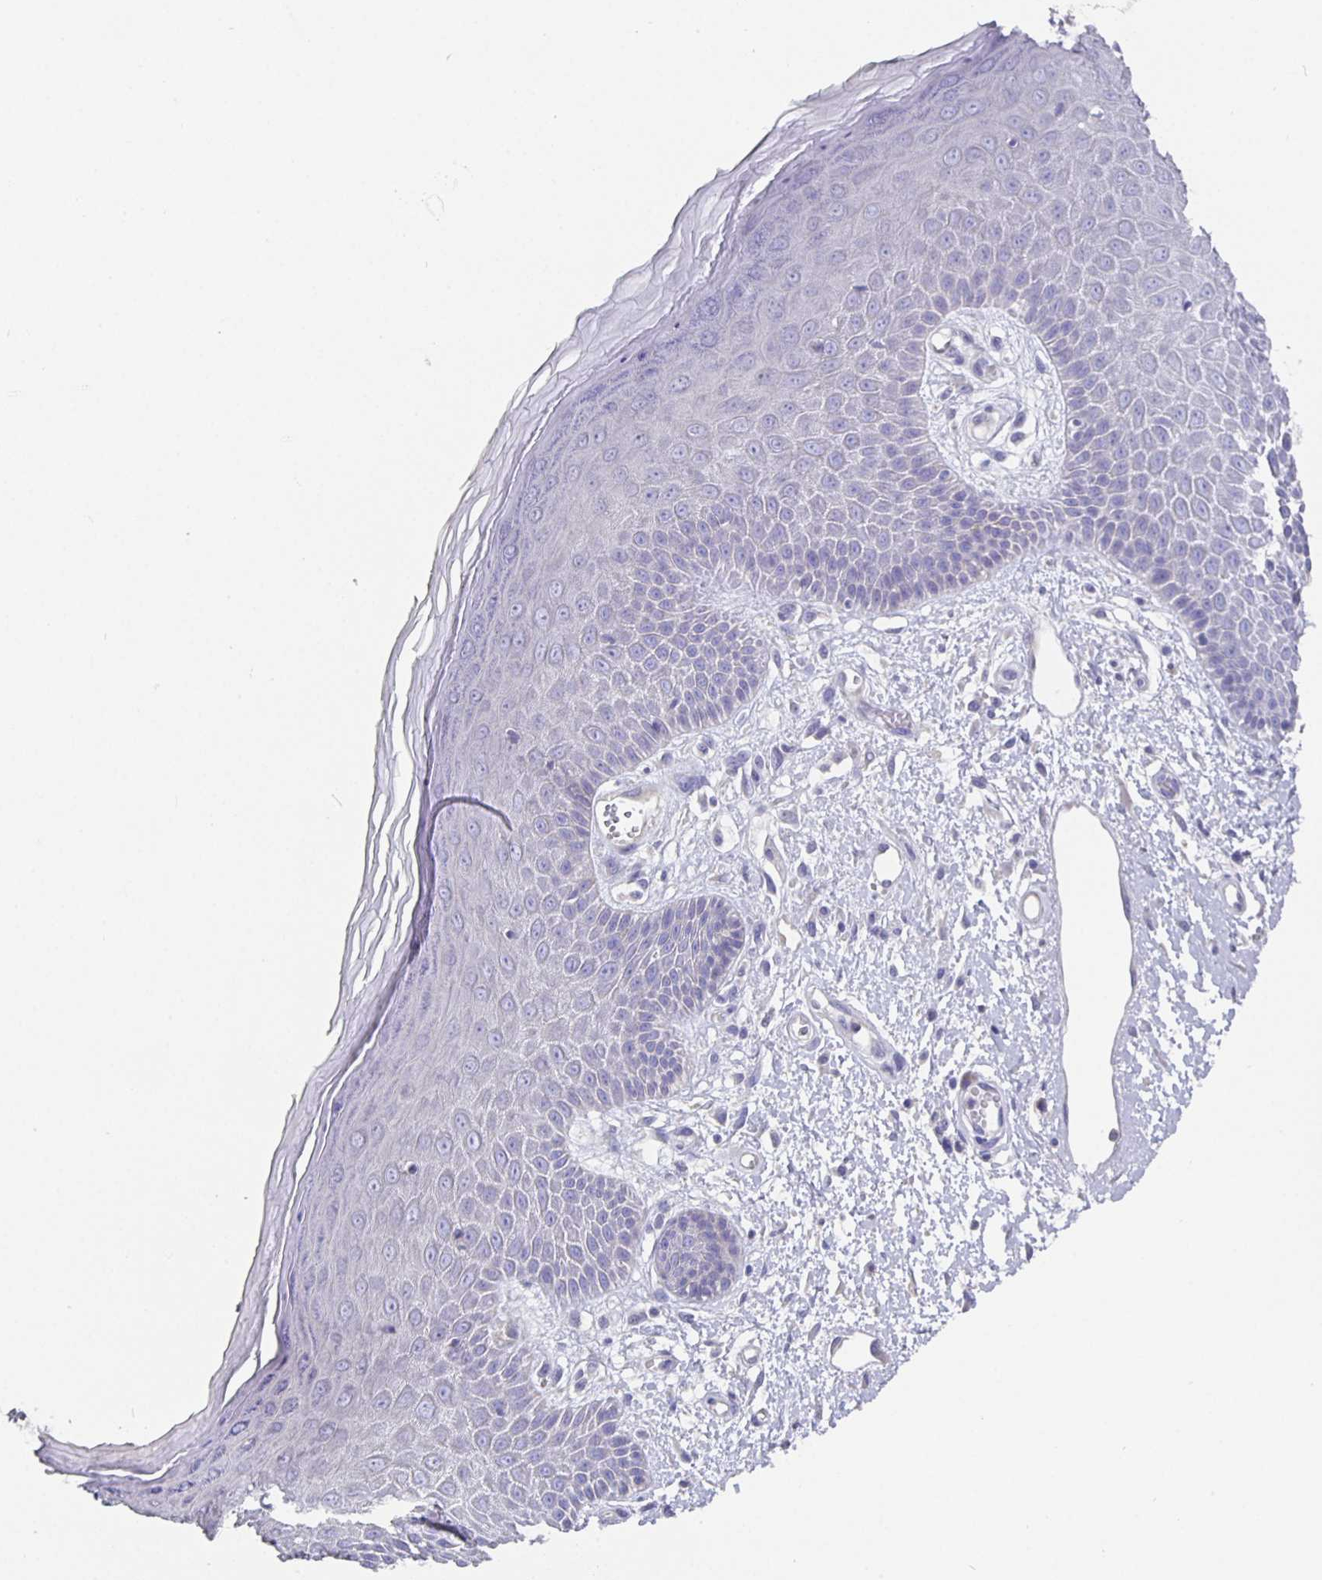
{"staining": {"intensity": "negative", "quantity": "none", "location": "none"}, "tissue": "skin", "cell_type": "Epidermal cells", "image_type": "normal", "snomed": [{"axis": "morphology", "description": "Normal tissue, NOS"}, {"axis": "topography", "description": "Anal"}, {"axis": "topography", "description": "Peripheral nerve tissue"}], "caption": "DAB immunohistochemical staining of benign human skin displays no significant staining in epidermal cells. (Immunohistochemistry, brightfield microscopy, high magnification).", "gene": "CFAP74", "patient": {"sex": "male", "age": 78}}